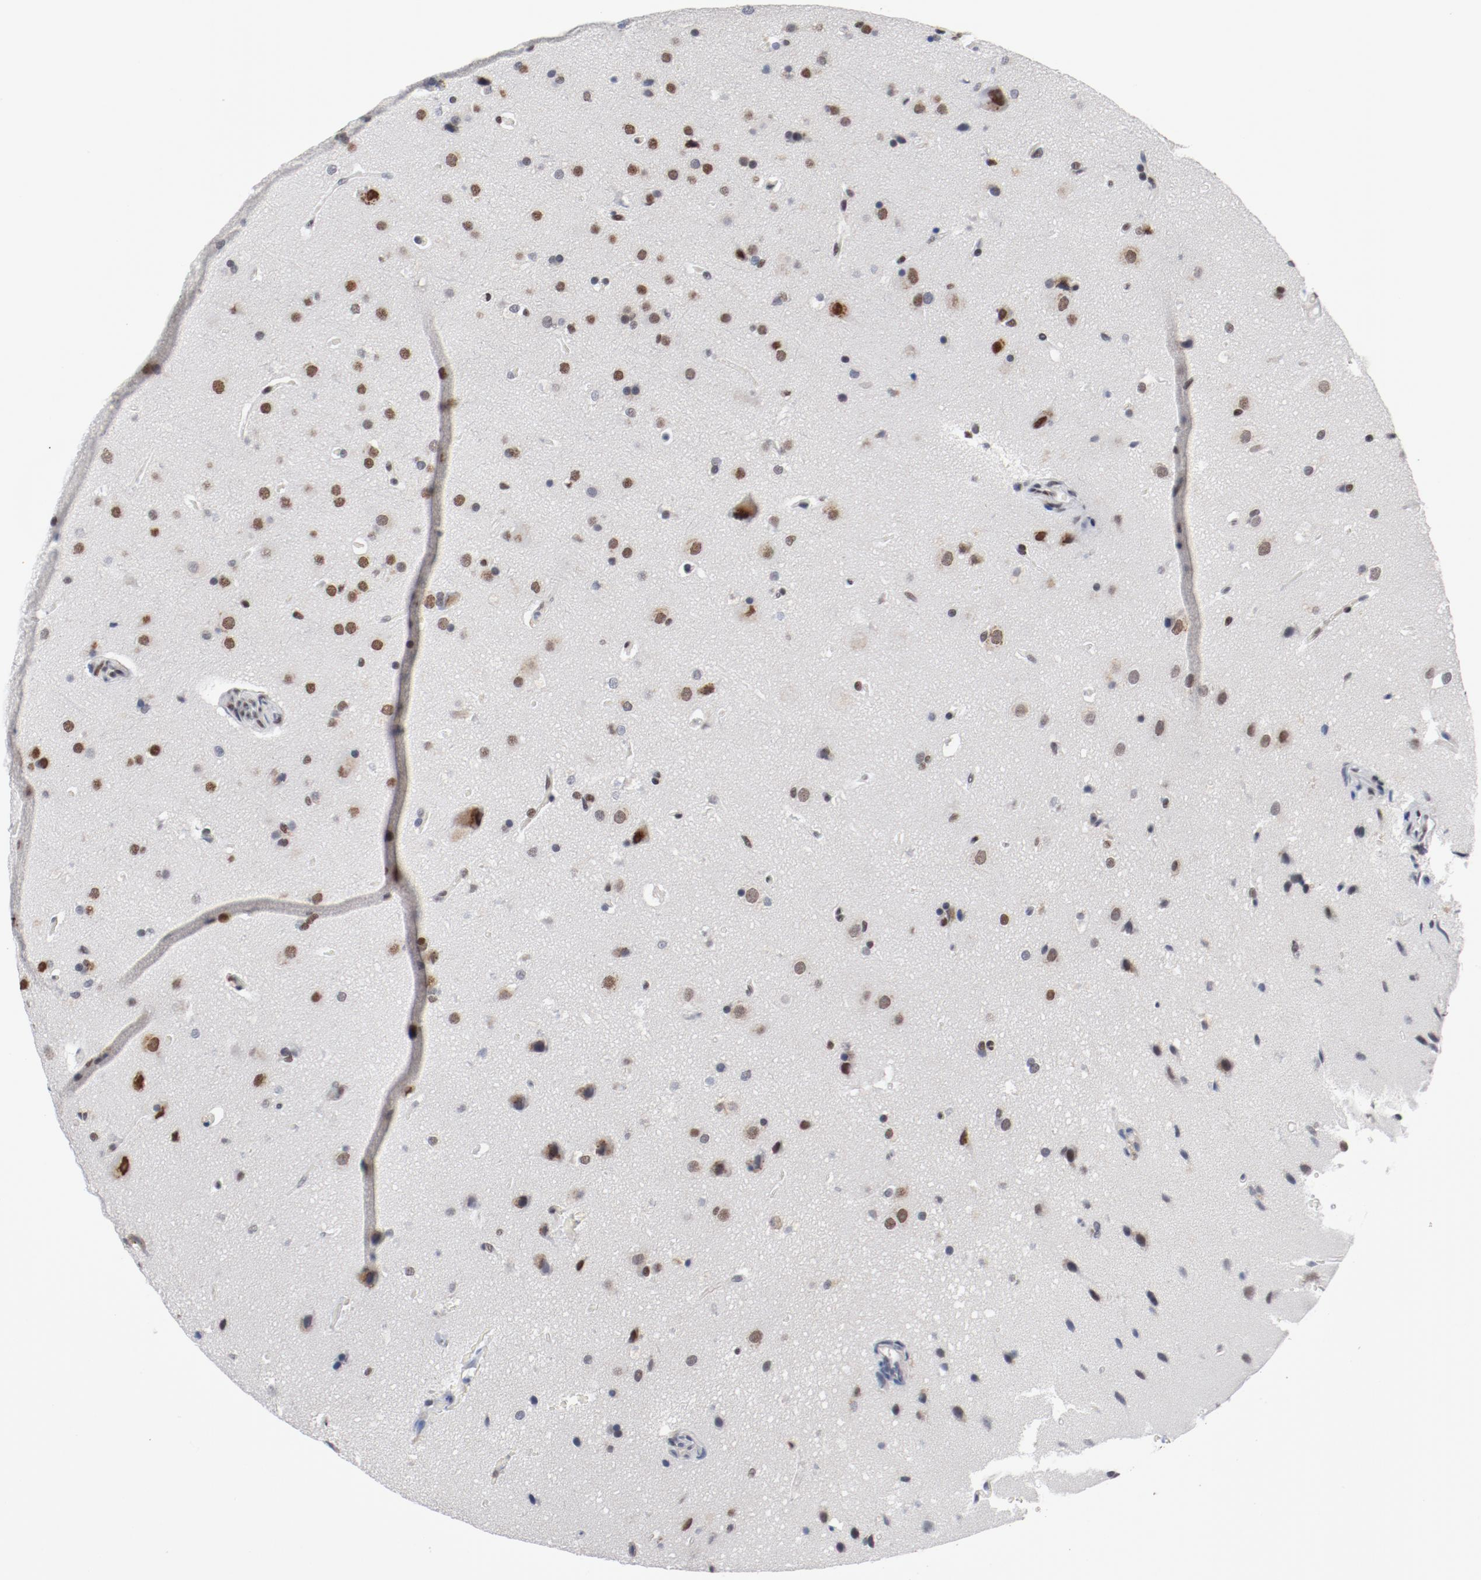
{"staining": {"intensity": "strong", "quantity": ">75%", "location": "nuclear"}, "tissue": "glioma", "cell_type": "Tumor cells", "image_type": "cancer", "snomed": [{"axis": "morphology", "description": "Glioma, malignant, Low grade"}, {"axis": "topography", "description": "Cerebral cortex"}], "caption": "Malignant low-grade glioma stained for a protein exhibits strong nuclear positivity in tumor cells.", "gene": "ARNT", "patient": {"sex": "female", "age": 47}}